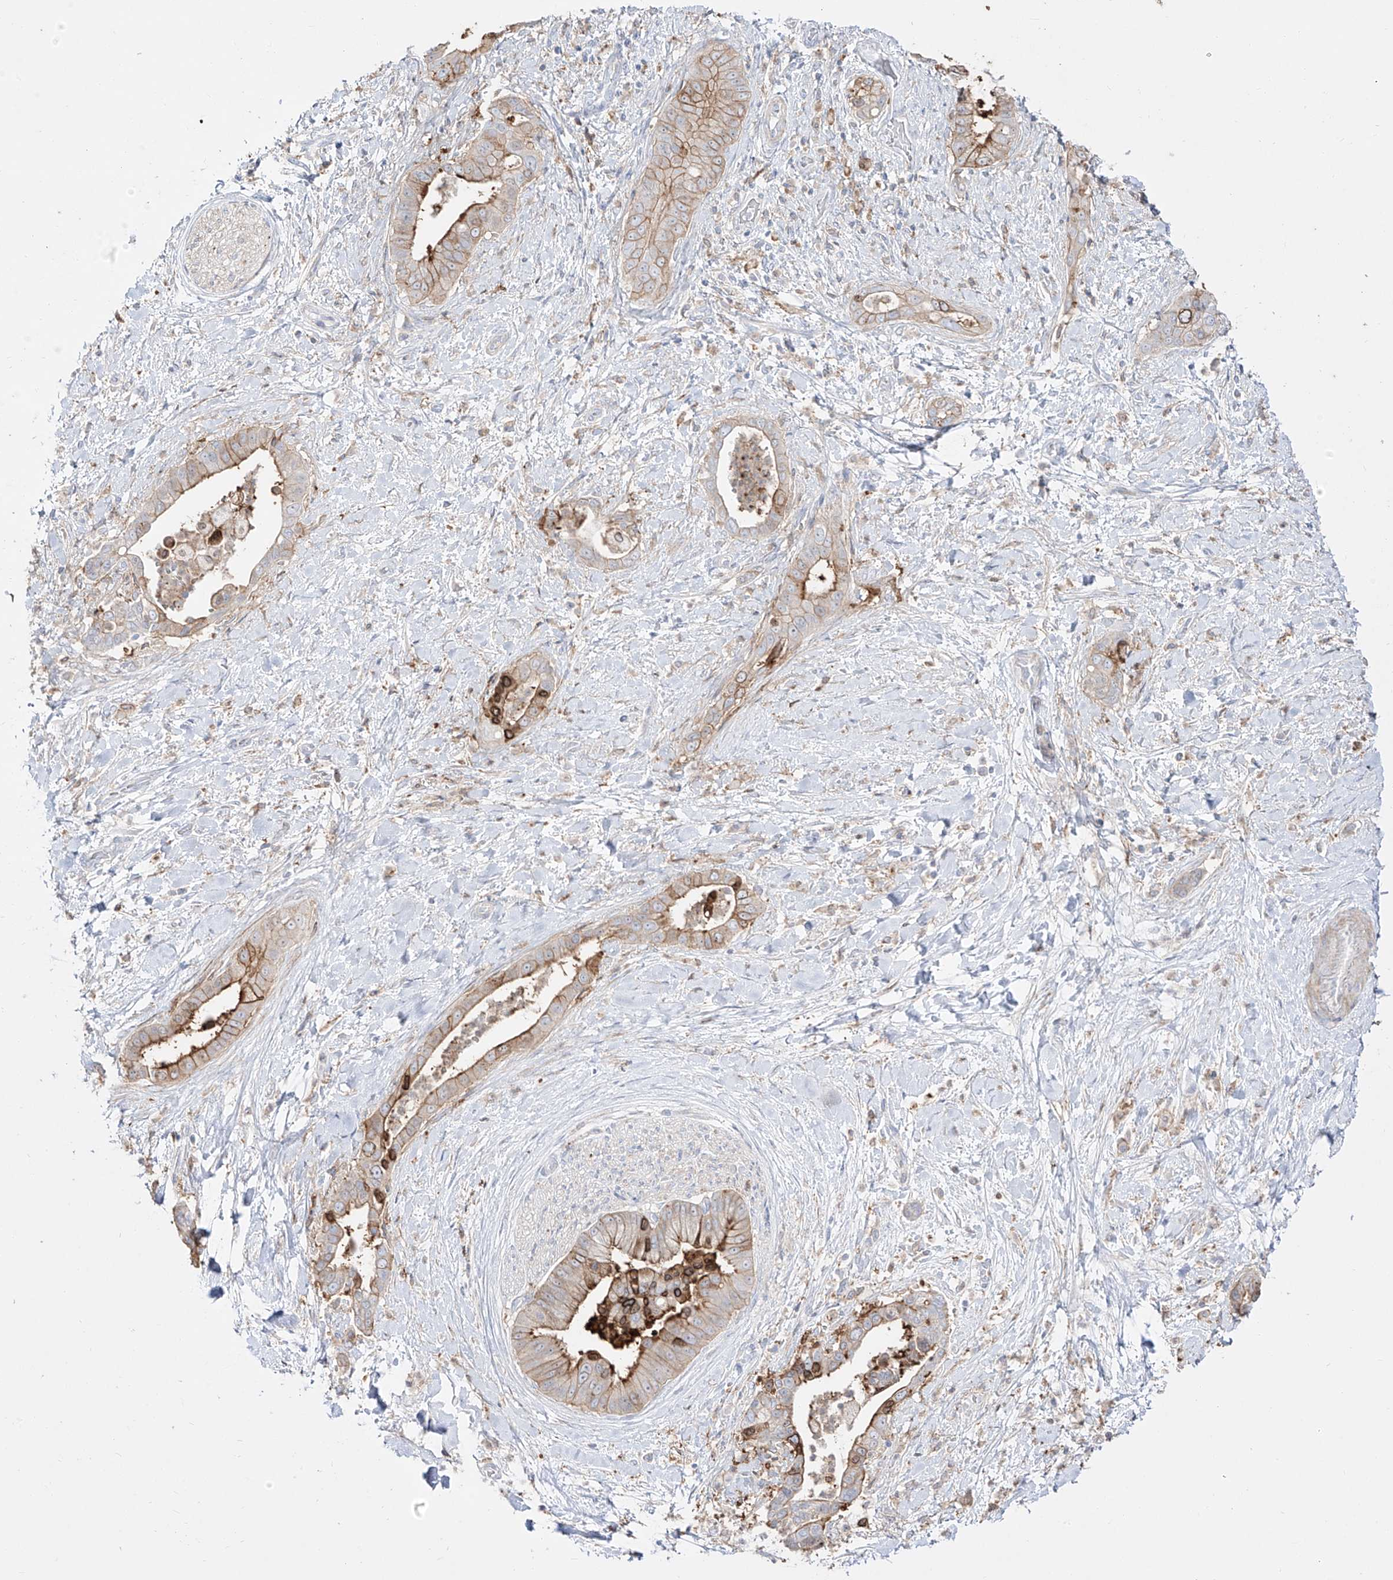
{"staining": {"intensity": "strong", "quantity": "25%-75%", "location": "cytoplasmic/membranous"}, "tissue": "liver cancer", "cell_type": "Tumor cells", "image_type": "cancer", "snomed": [{"axis": "morphology", "description": "Cholangiocarcinoma"}, {"axis": "topography", "description": "Liver"}], "caption": "Protein analysis of liver cholangiocarcinoma tissue displays strong cytoplasmic/membranous expression in approximately 25%-75% of tumor cells.", "gene": "ZGRF1", "patient": {"sex": "female", "age": 54}}